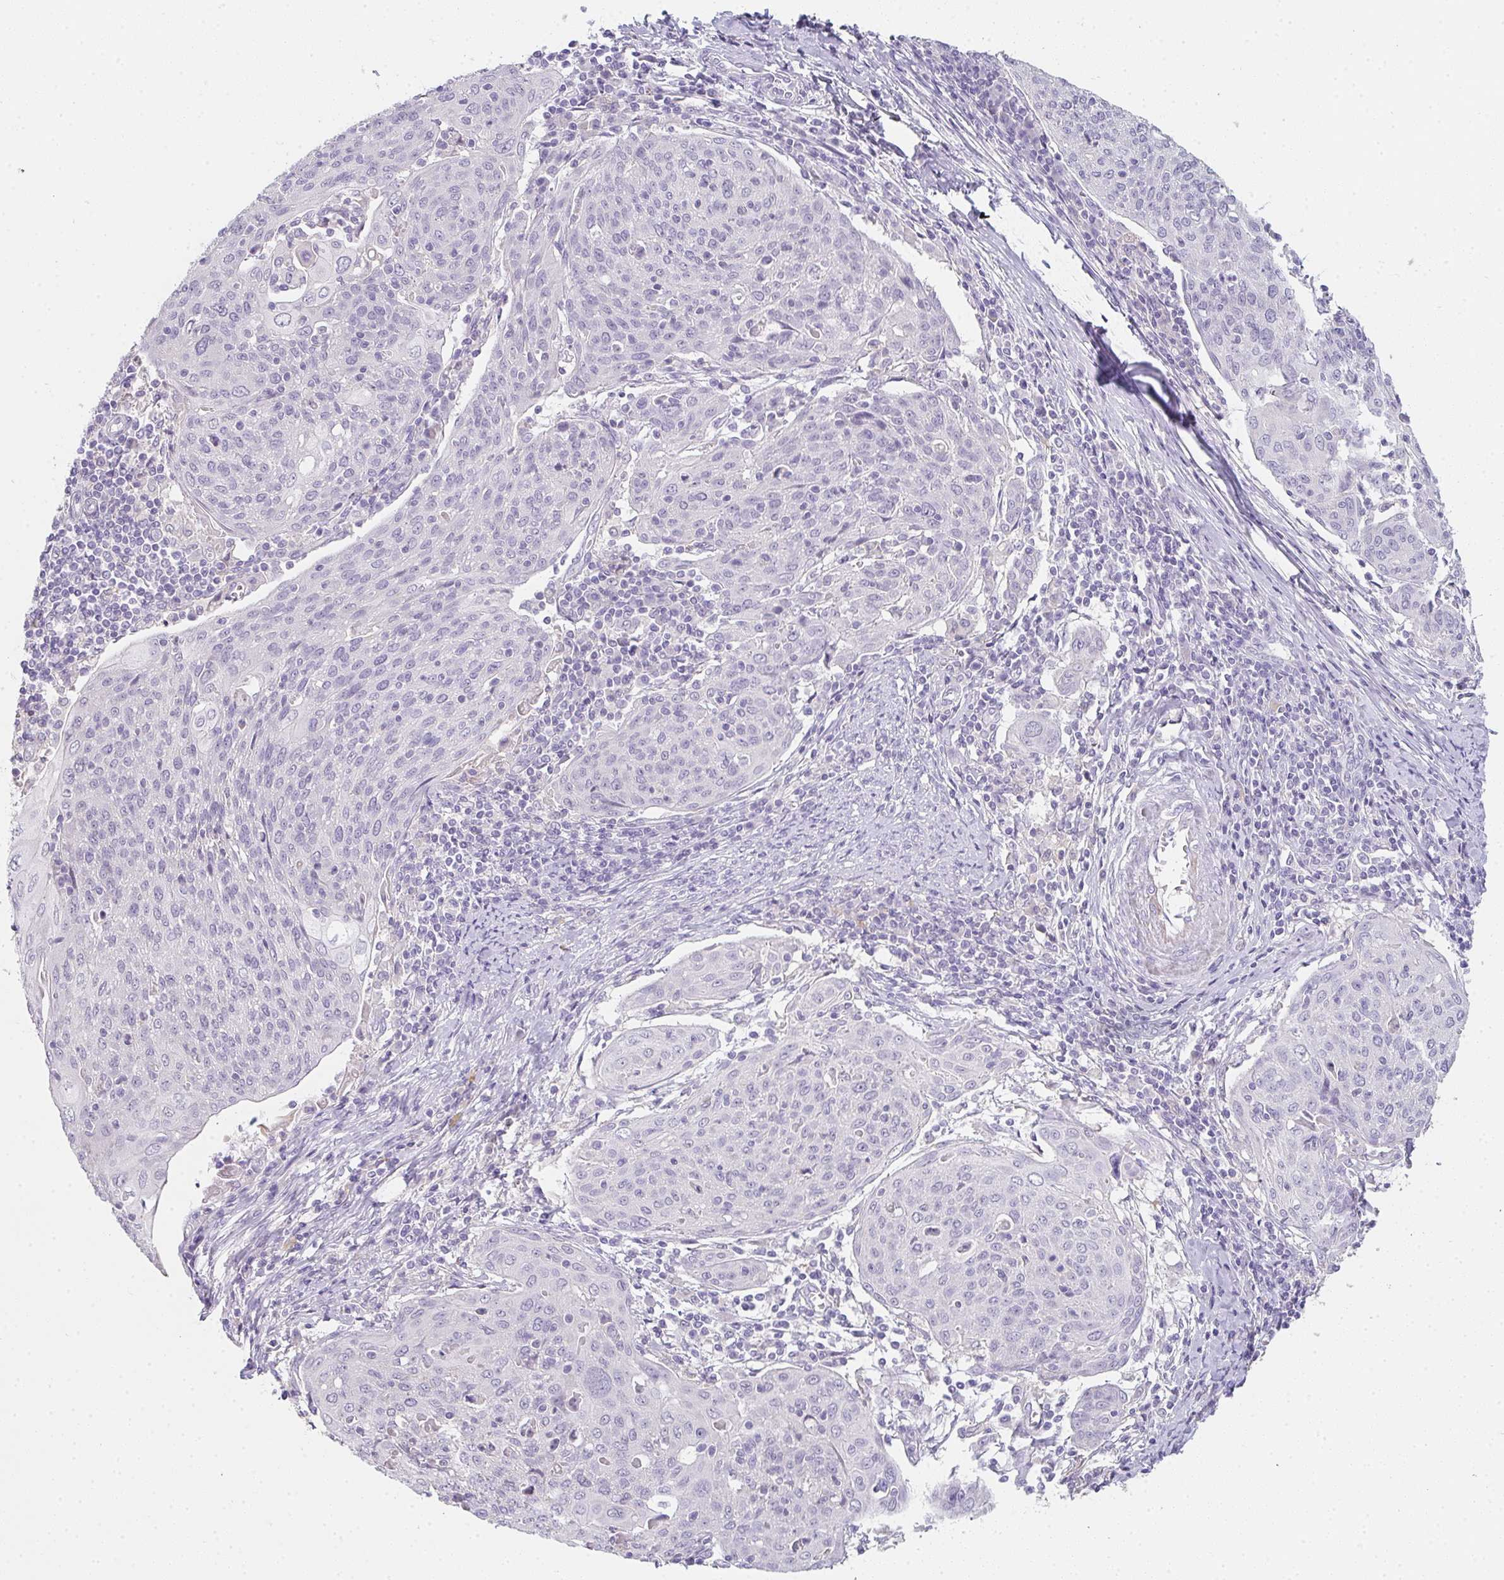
{"staining": {"intensity": "negative", "quantity": "none", "location": "none"}, "tissue": "cervical cancer", "cell_type": "Tumor cells", "image_type": "cancer", "snomed": [{"axis": "morphology", "description": "Squamous cell carcinoma, NOS"}, {"axis": "topography", "description": "Cervix"}], "caption": "A micrograph of human cervical squamous cell carcinoma is negative for staining in tumor cells.", "gene": "C1QTNF8", "patient": {"sex": "female", "age": 67}}